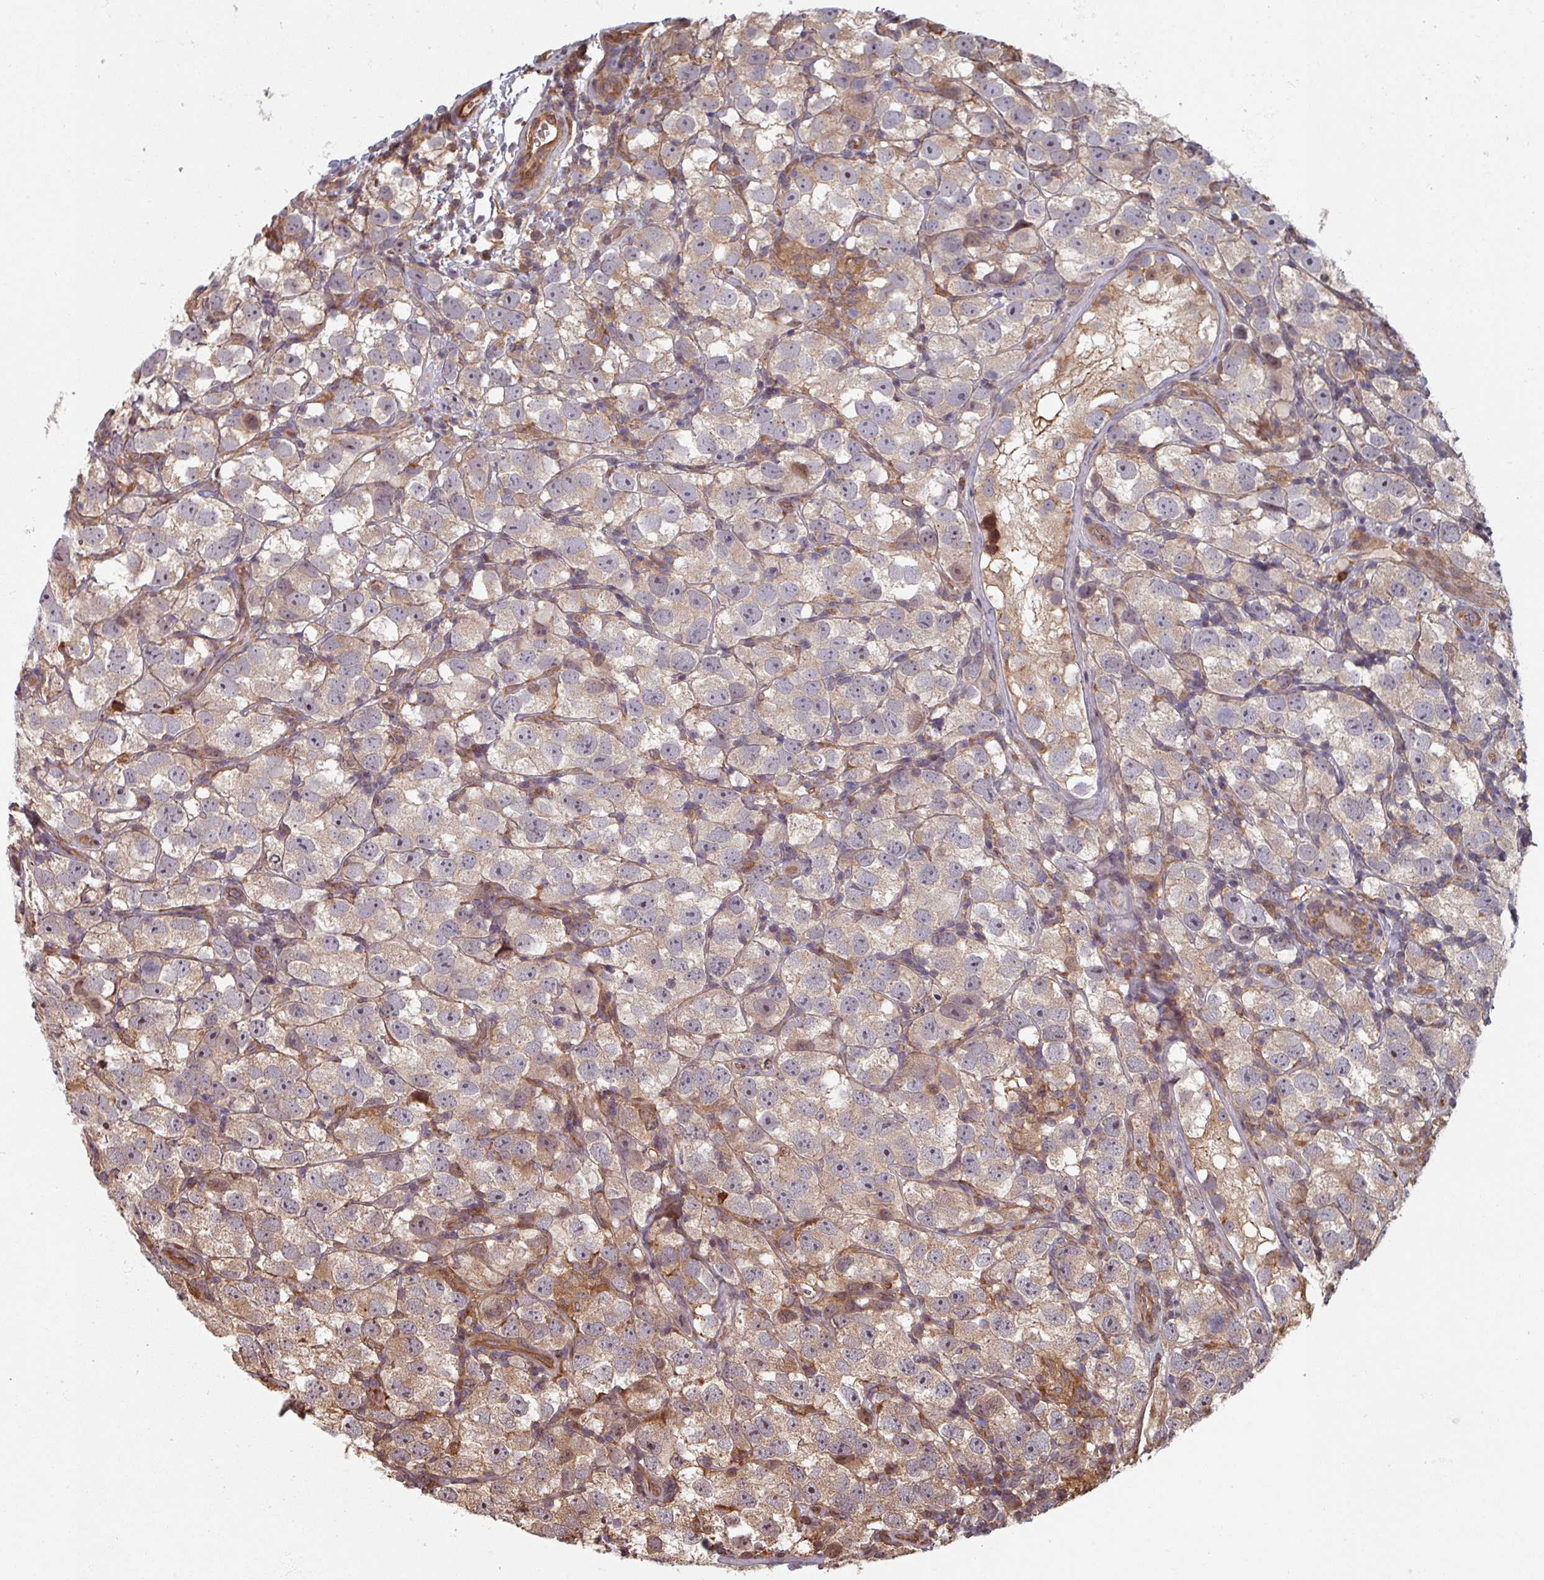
{"staining": {"intensity": "weak", "quantity": "25%-75%", "location": "cytoplasmic/membranous"}, "tissue": "testis cancer", "cell_type": "Tumor cells", "image_type": "cancer", "snomed": [{"axis": "morphology", "description": "Seminoma, NOS"}, {"axis": "topography", "description": "Testis"}], "caption": "This is a histology image of immunohistochemistry staining of testis cancer, which shows weak staining in the cytoplasmic/membranous of tumor cells.", "gene": "EID1", "patient": {"sex": "male", "age": 26}}